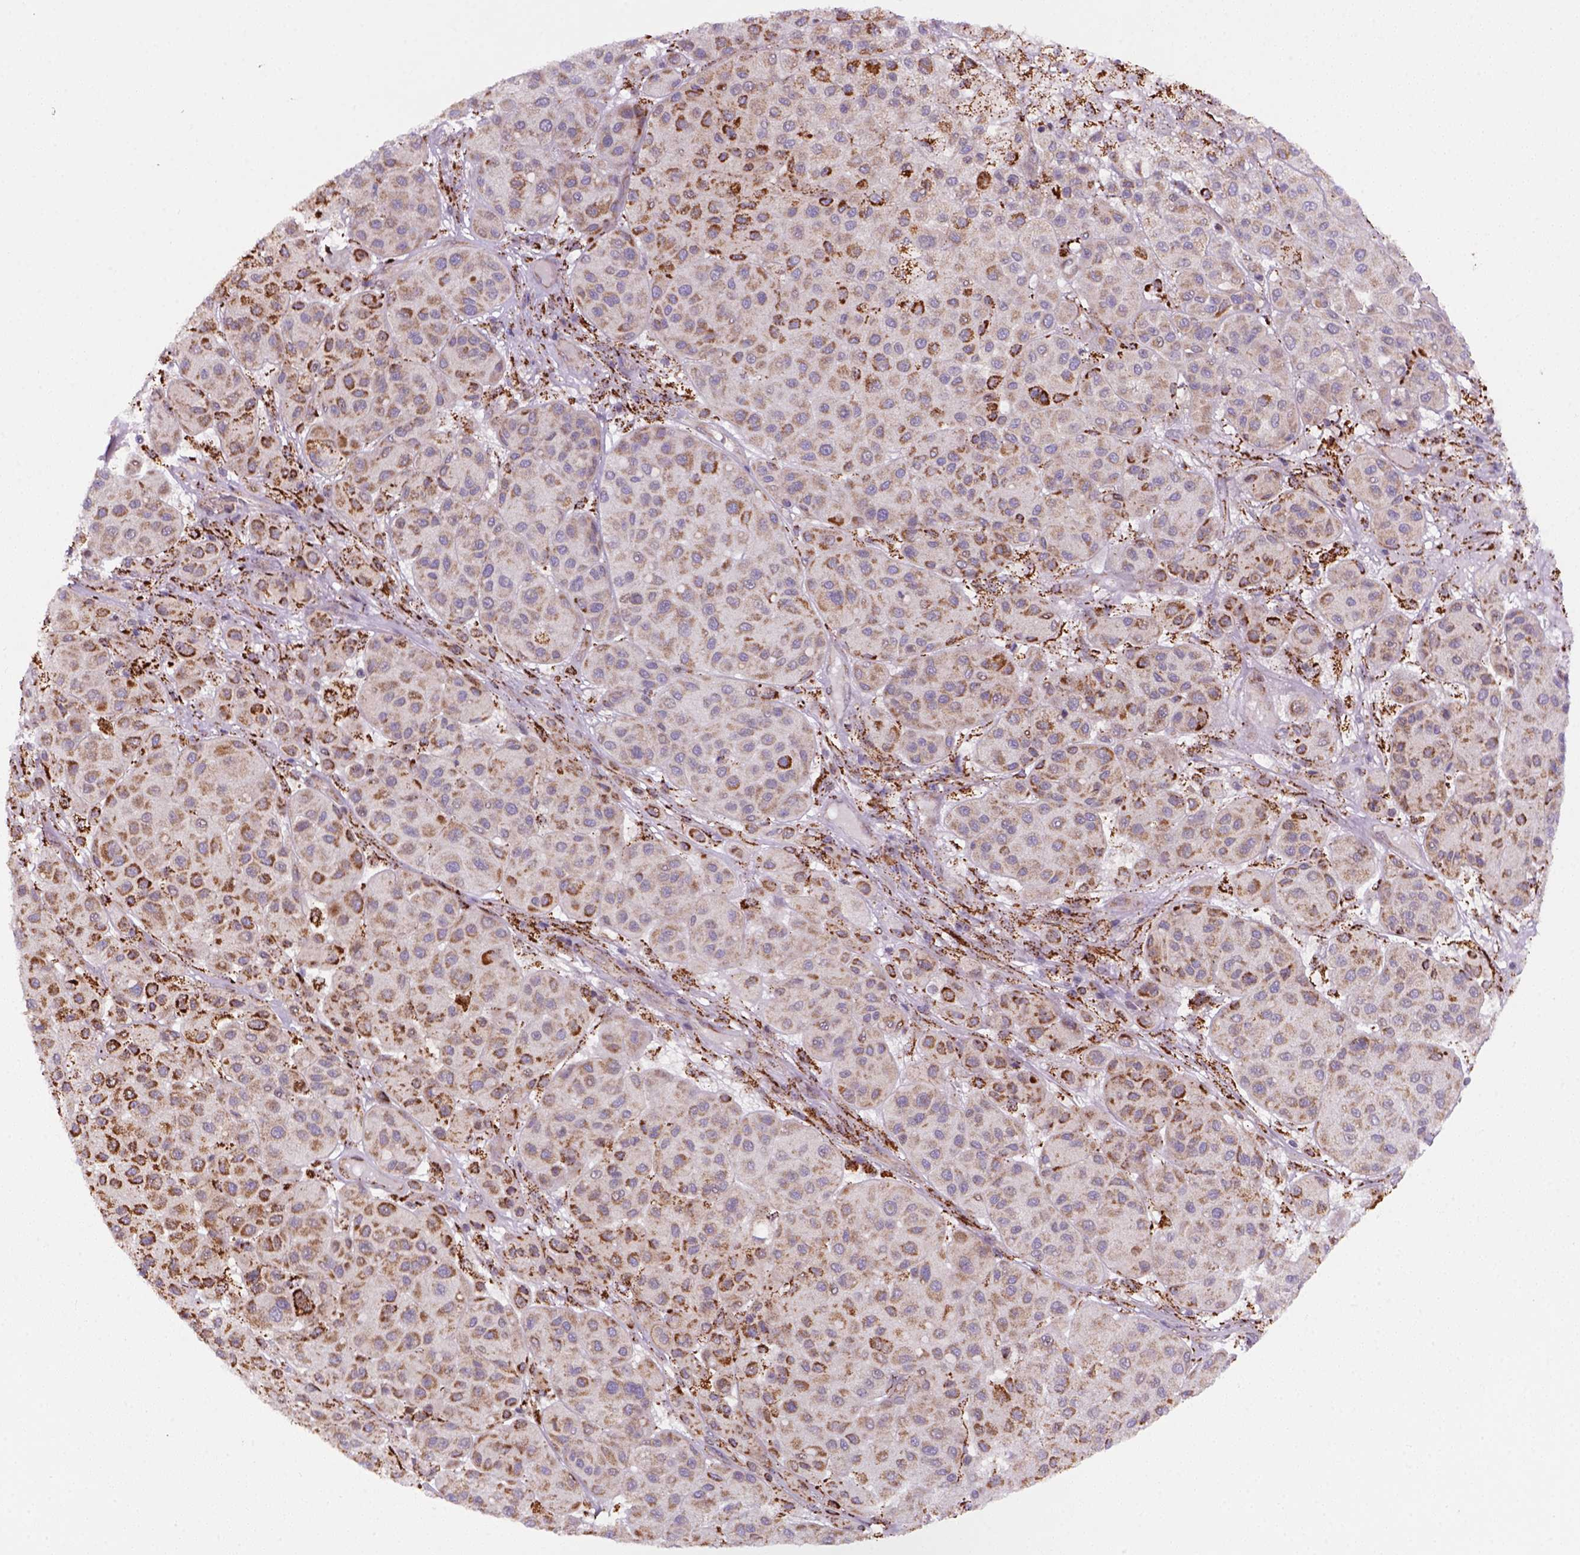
{"staining": {"intensity": "strong", "quantity": "<25%", "location": "cytoplasmic/membranous"}, "tissue": "melanoma", "cell_type": "Tumor cells", "image_type": "cancer", "snomed": [{"axis": "morphology", "description": "Malignant melanoma, Metastatic site"}, {"axis": "topography", "description": "Smooth muscle"}], "caption": "Protein expression analysis of human melanoma reveals strong cytoplasmic/membranous positivity in approximately <25% of tumor cells. Using DAB (3,3'-diaminobenzidine) (brown) and hematoxylin (blue) stains, captured at high magnification using brightfield microscopy.", "gene": "FZD7", "patient": {"sex": "male", "age": 41}}